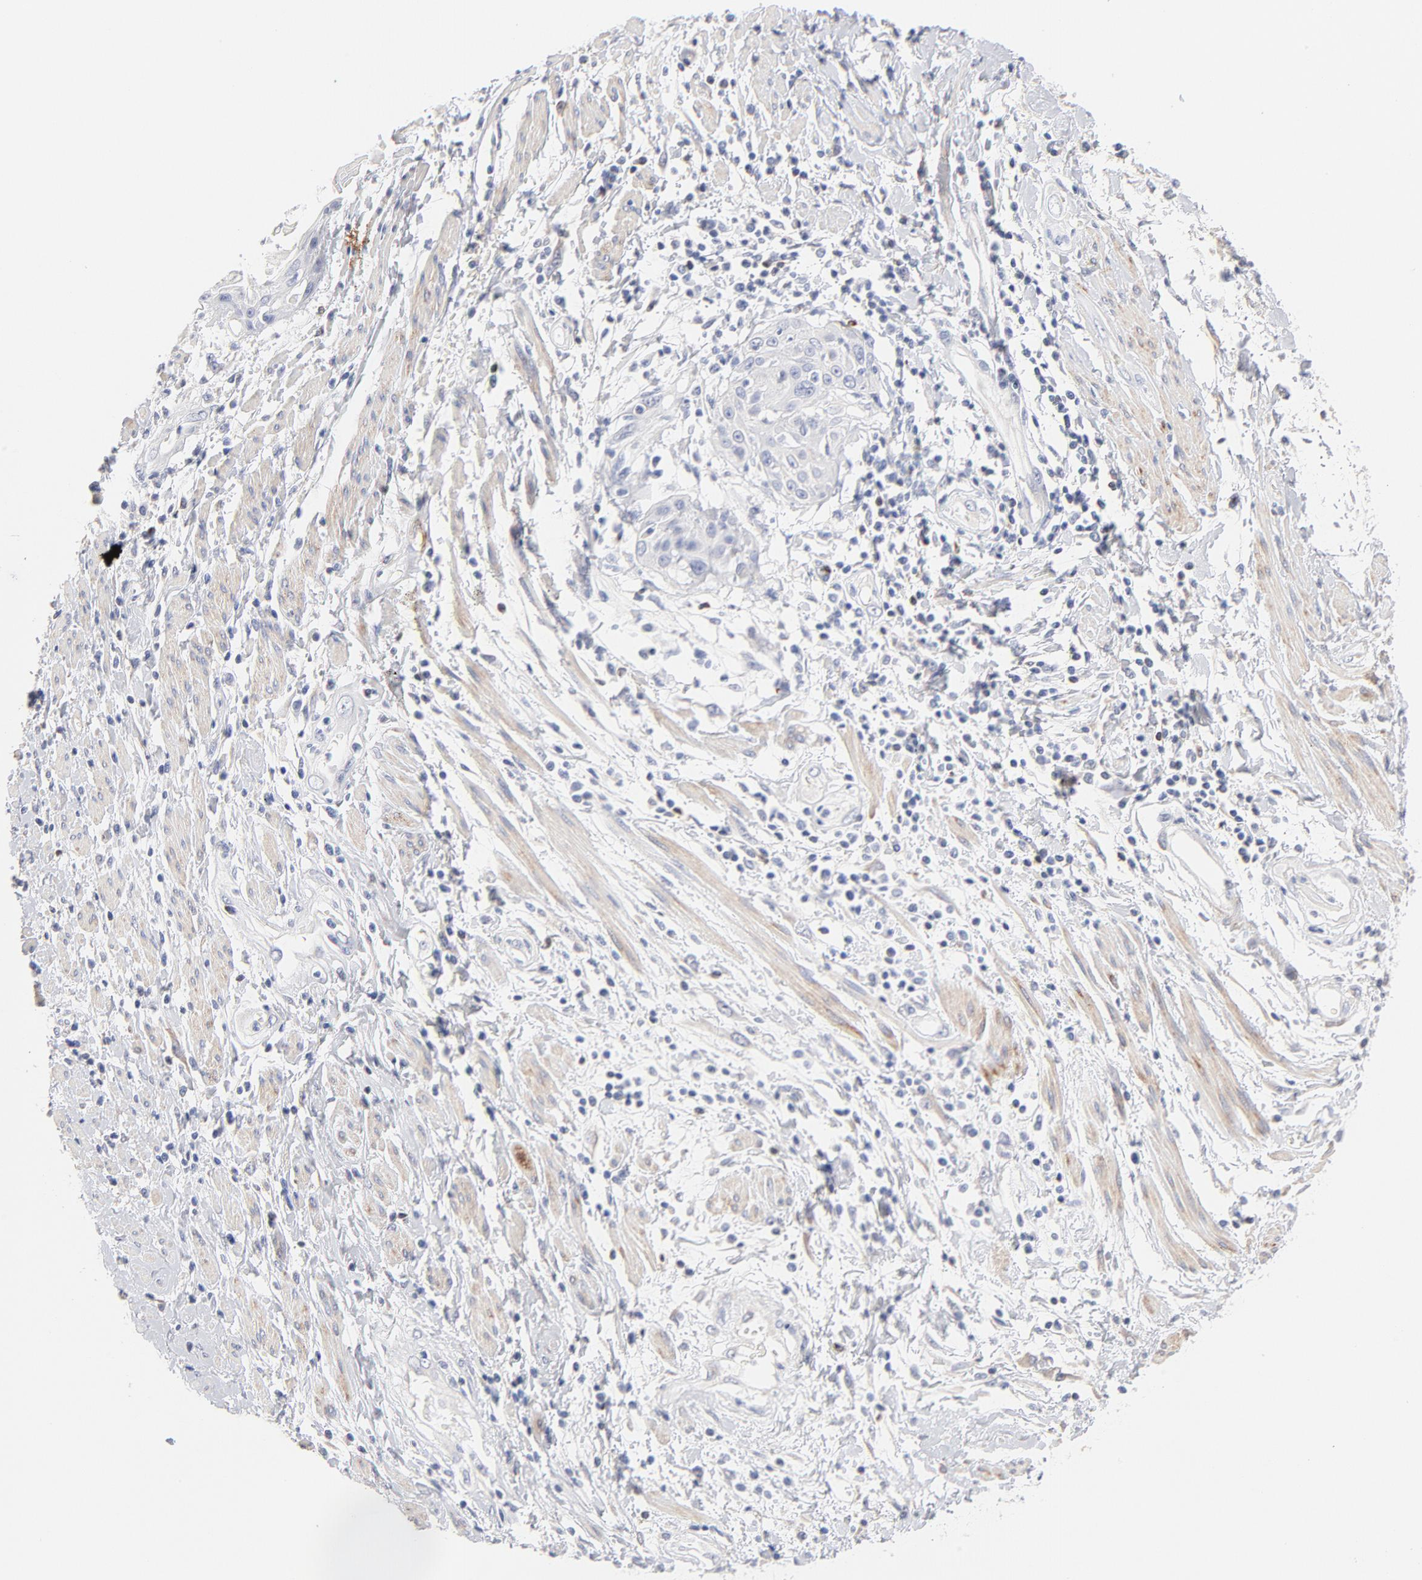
{"staining": {"intensity": "negative", "quantity": "none", "location": "none"}, "tissue": "cervical cancer", "cell_type": "Tumor cells", "image_type": "cancer", "snomed": [{"axis": "morphology", "description": "Squamous cell carcinoma, NOS"}, {"axis": "topography", "description": "Cervix"}], "caption": "Squamous cell carcinoma (cervical) was stained to show a protein in brown. There is no significant positivity in tumor cells.", "gene": "MID1", "patient": {"sex": "female", "age": 57}}